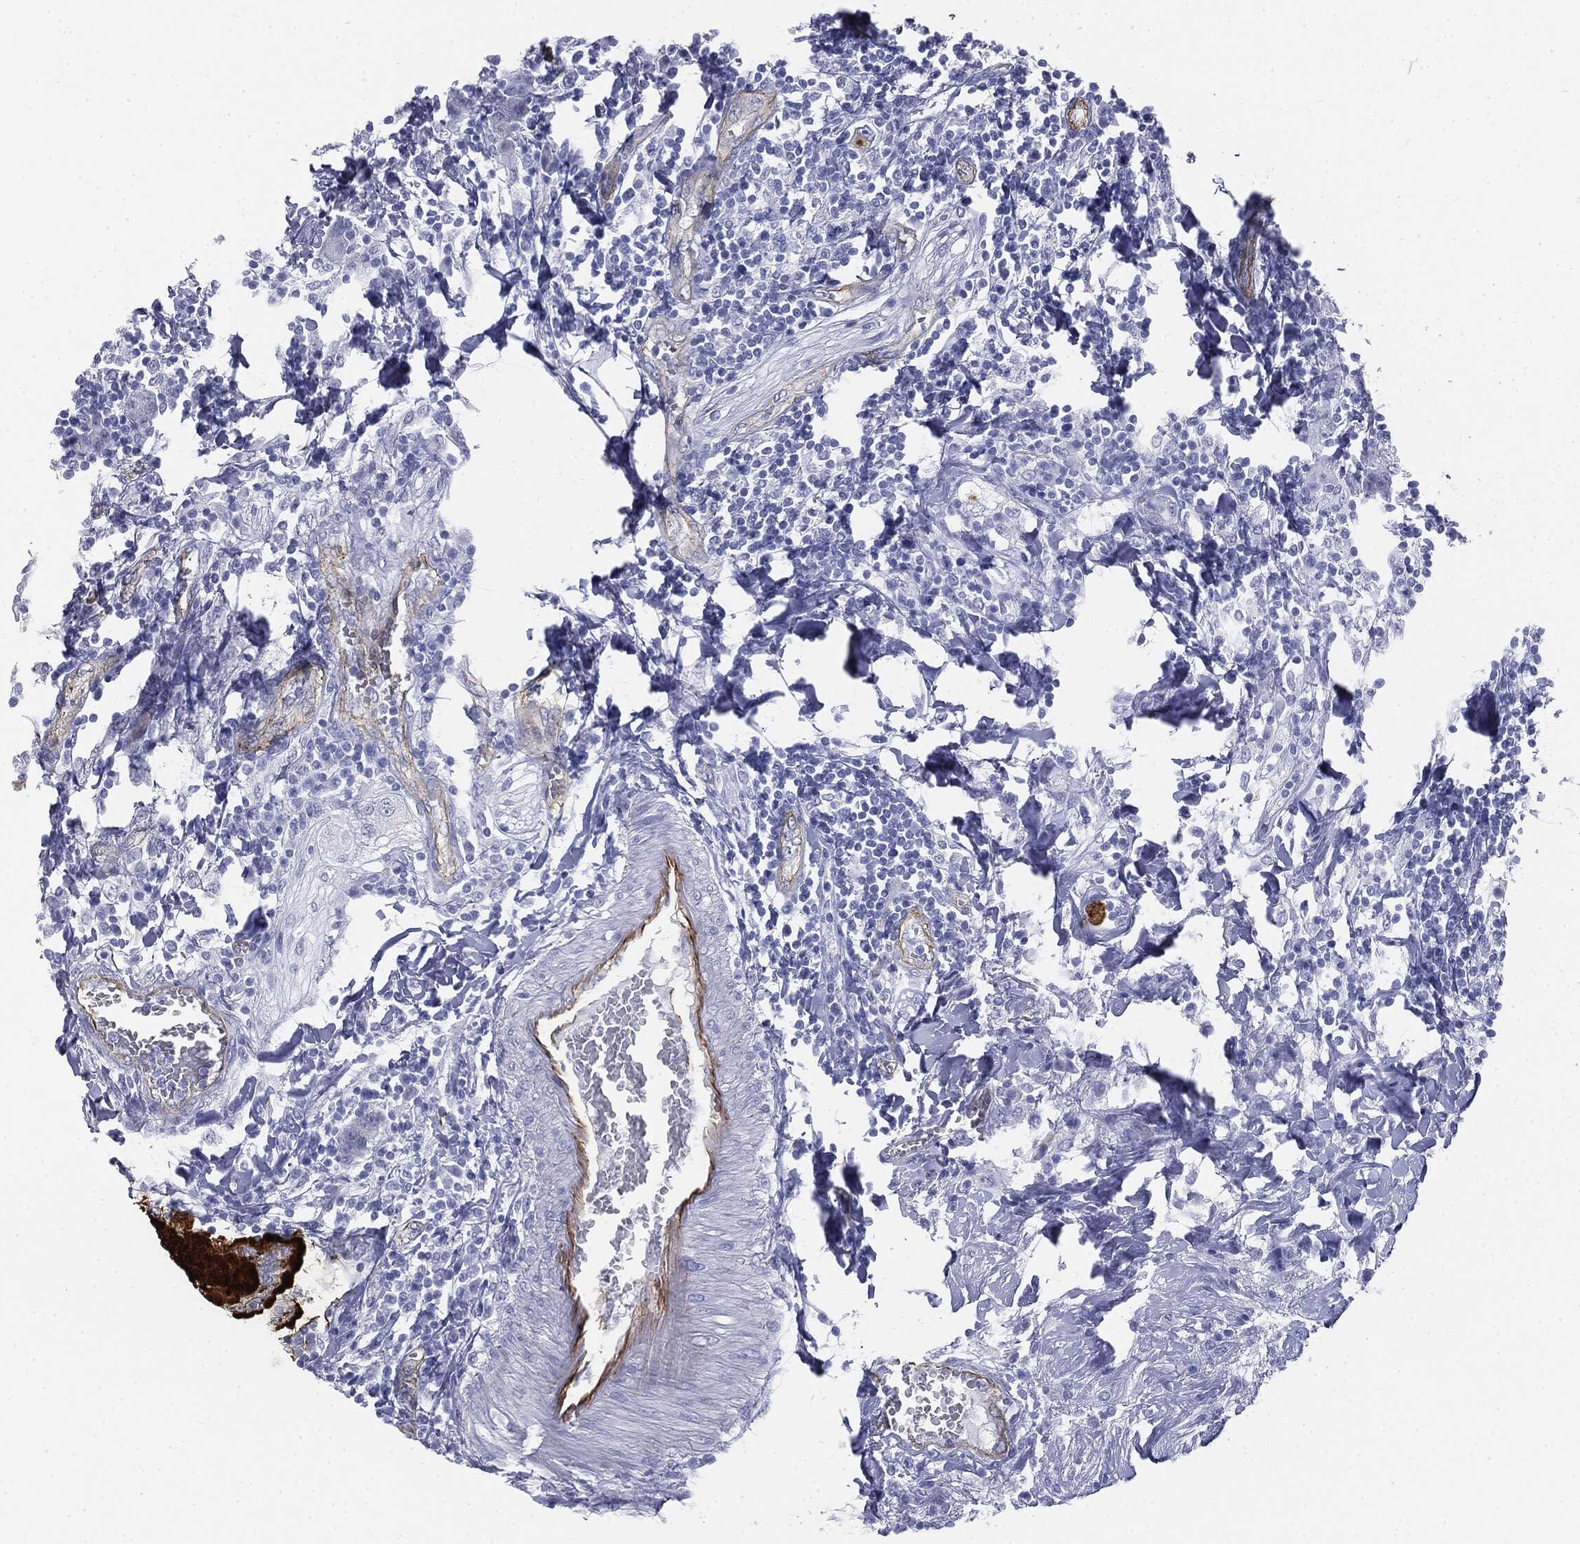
{"staining": {"intensity": "negative", "quantity": "none", "location": "none"}, "tissue": "colorectal cancer", "cell_type": "Tumor cells", "image_type": "cancer", "snomed": [{"axis": "morphology", "description": "Adenocarcinoma, NOS"}, {"axis": "topography", "description": "Colon"}], "caption": "Tumor cells are negative for brown protein staining in colorectal adenocarcinoma.", "gene": "MUC5AC", "patient": {"sex": "female", "age": 48}}